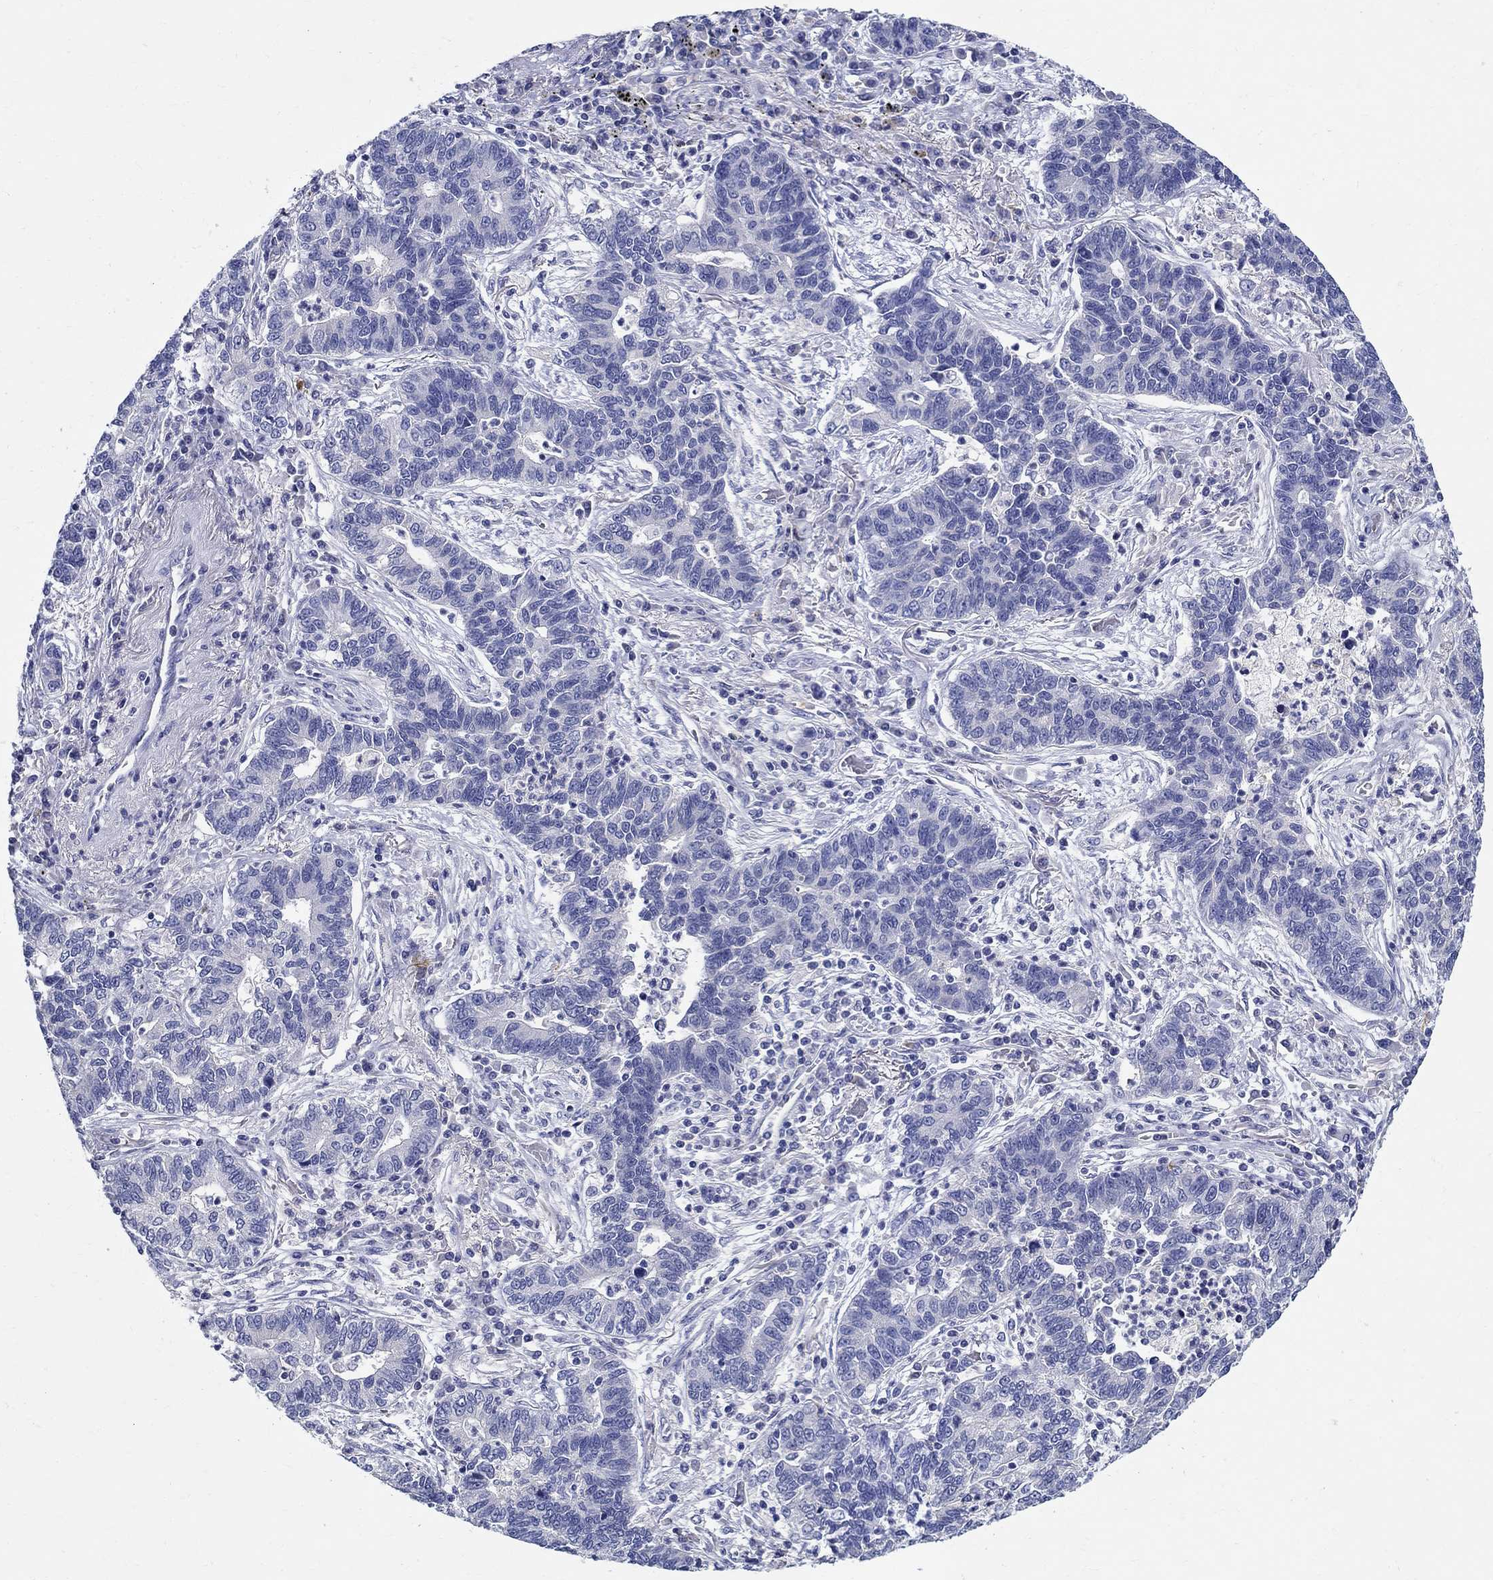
{"staining": {"intensity": "negative", "quantity": "none", "location": "none"}, "tissue": "lung cancer", "cell_type": "Tumor cells", "image_type": "cancer", "snomed": [{"axis": "morphology", "description": "Adenocarcinoma, NOS"}, {"axis": "topography", "description": "Lung"}], "caption": "Tumor cells show no significant protein staining in lung cancer (adenocarcinoma).", "gene": "CRYGD", "patient": {"sex": "female", "age": 57}}